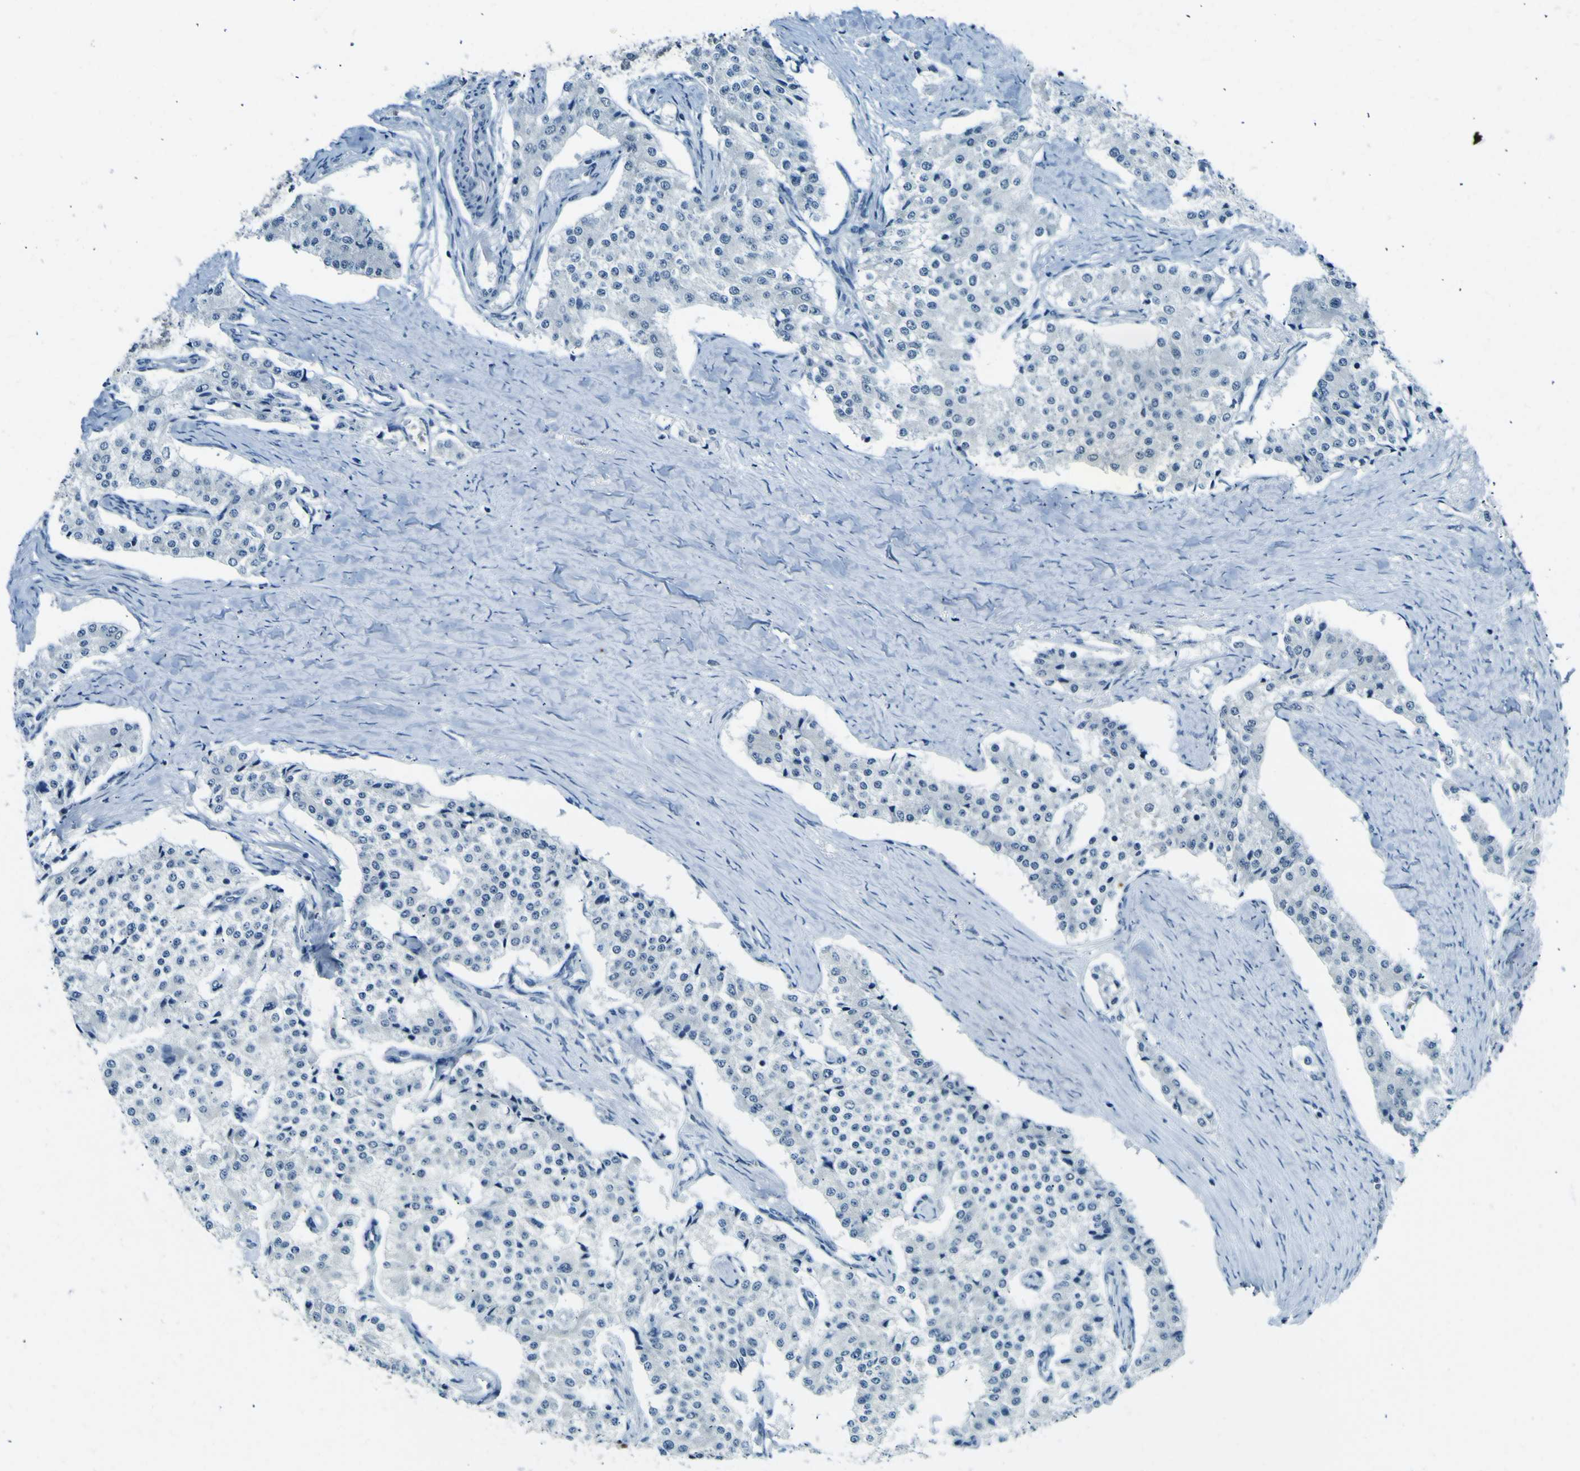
{"staining": {"intensity": "negative", "quantity": "none", "location": "none"}, "tissue": "carcinoid", "cell_type": "Tumor cells", "image_type": "cancer", "snomed": [{"axis": "morphology", "description": "Carcinoid, malignant, NOS"}, {"axis": "topography", "description": "Colon"}], "caption": "Human carcinoid stained for a protein using immunohistochemistry (IHC) shows no staining in tumor cells.", "gene": "CEBPG", "patient": {"sex": "female", "age": 52}}